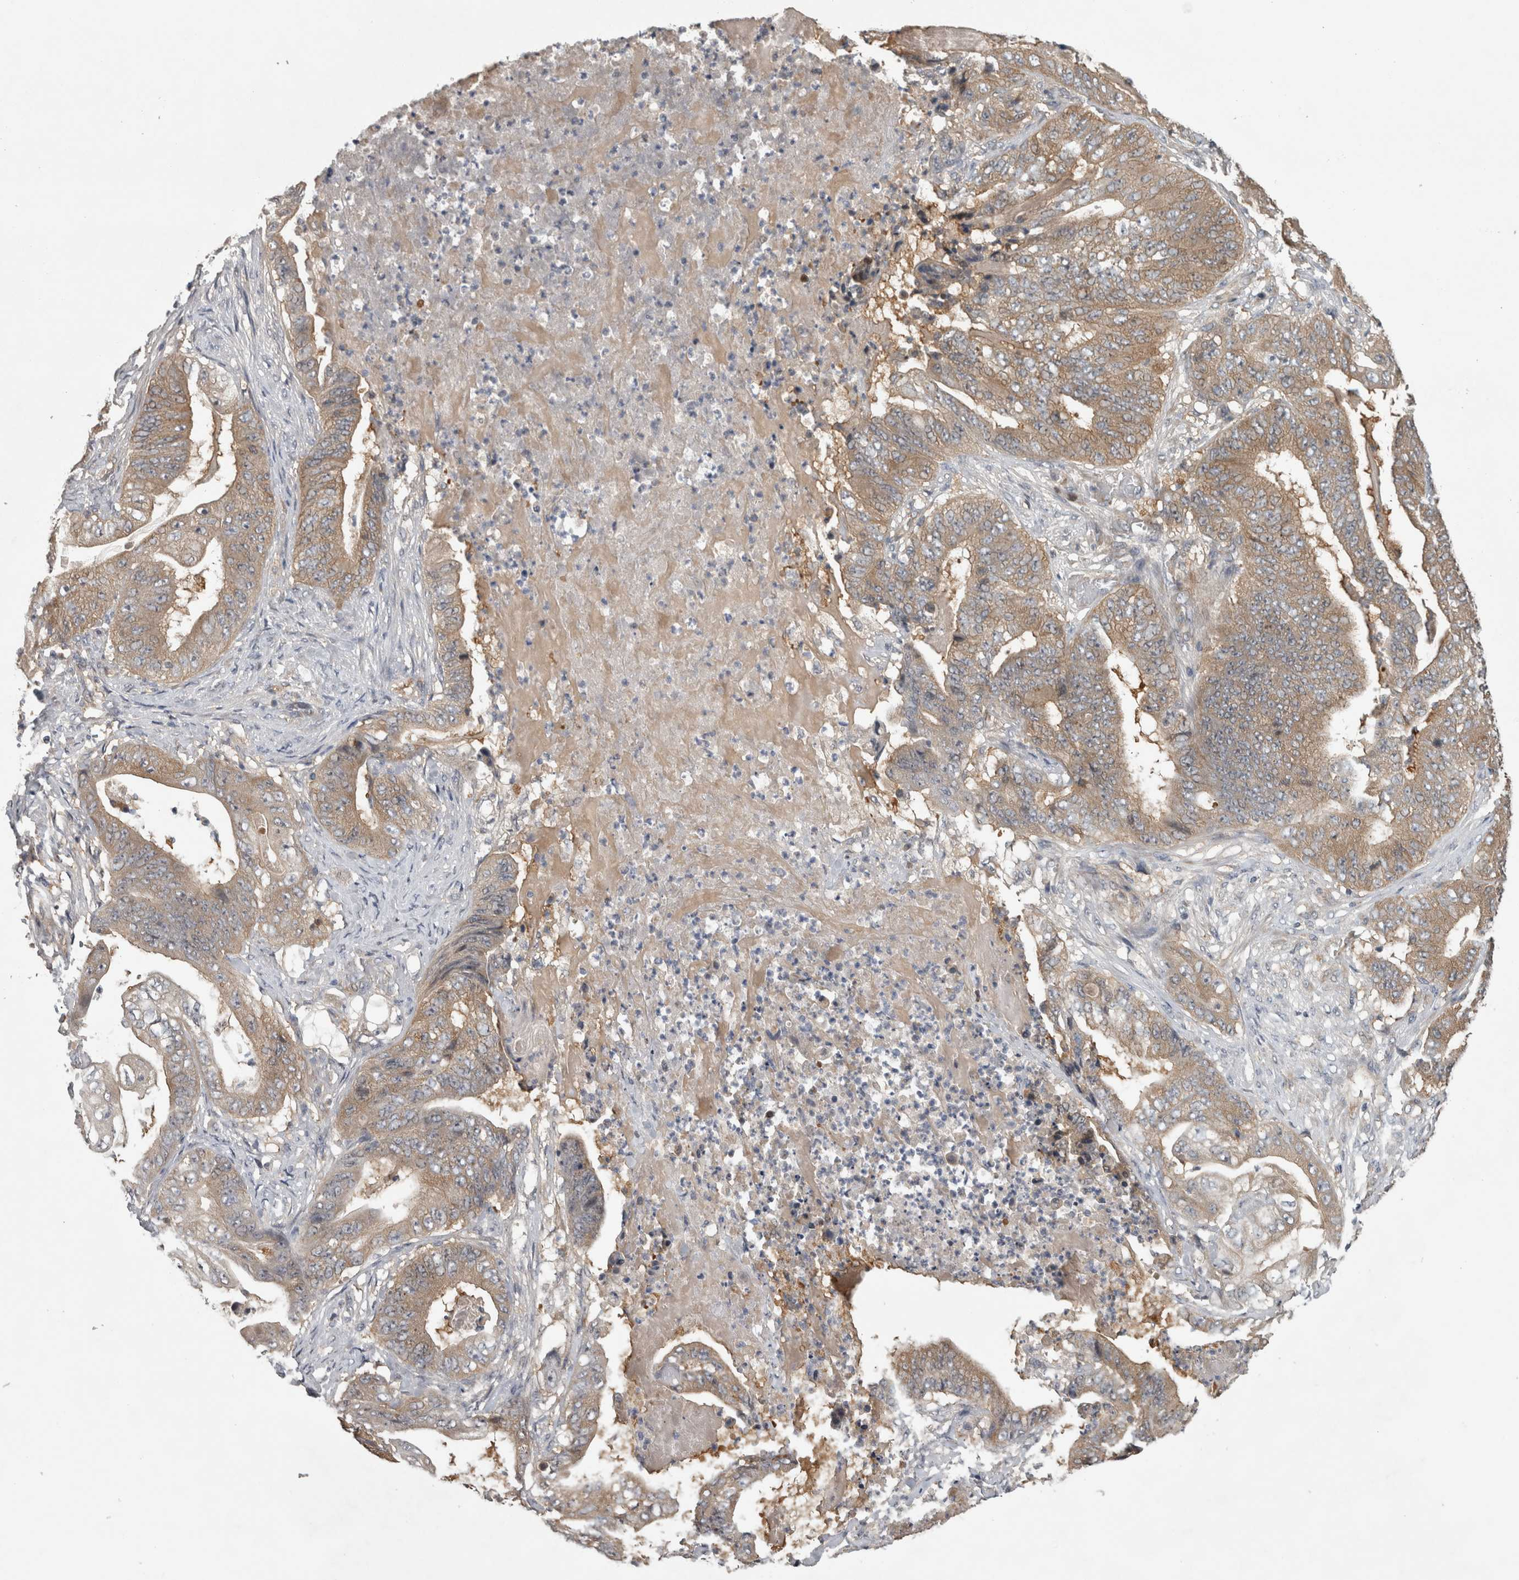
{"staining": {"intensity": "weak", "quantity": ">75%", "location": "cytoplasmic/membranous"}, "tissue": "stomach cancer", "cell_type": "Tumor cells", "image_type": "cancer", "snomed": [{"axis": "morphology", "description": "Adenocarcinoma, NOS"}, {"axis": "topography", "description": "Stomach"}], "caption": "Human stomach cancer (adenocarcinoma) stained with a protein marker displays weak staining in tumor cells.", "gene": "TRMT61B", "patient": {"sex": "female", "age": 73}}